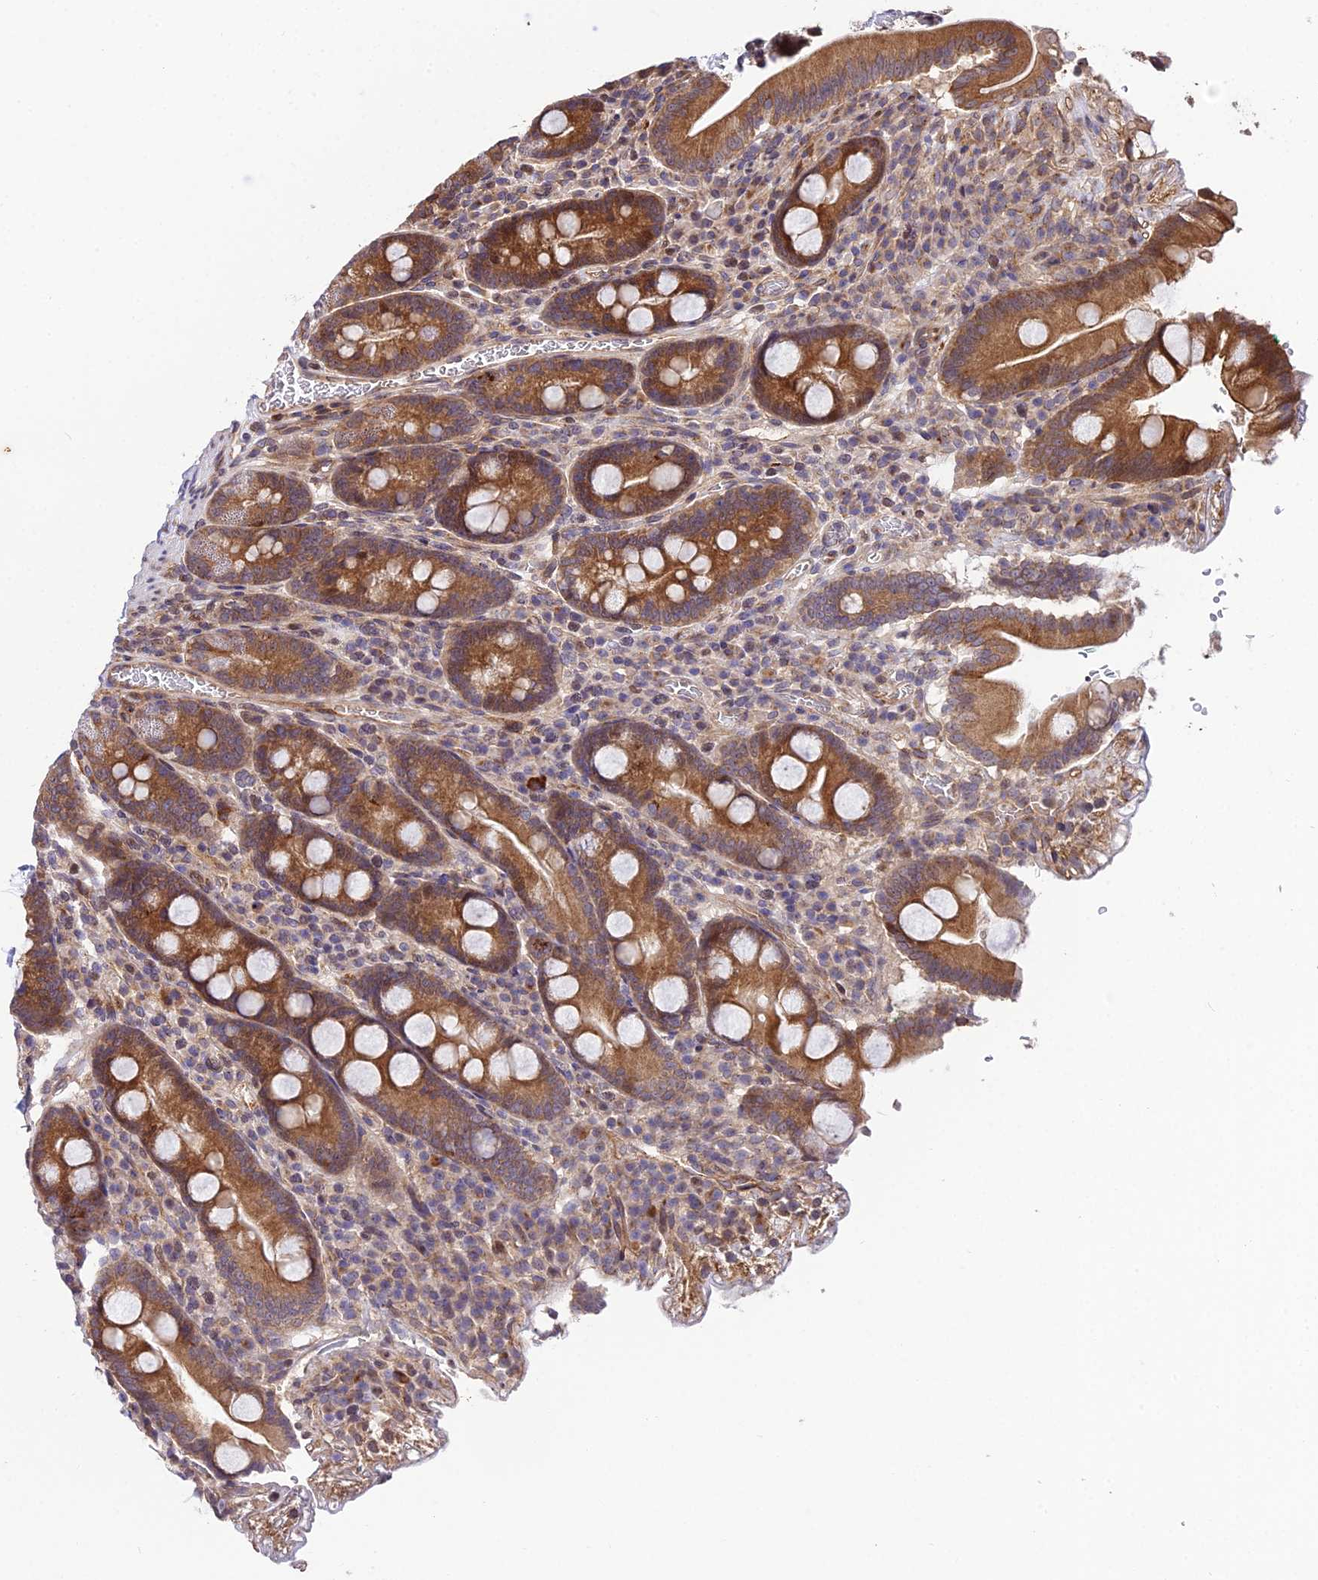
{"staining": {"intensity": "strong", "quantity": ">75%", "location": "cytoplasmic/membranous"}, "tissue": "duodenum", "cell_type": "Glandular cells", "image_type": "normal", "snomed": [{"axis": "morphology", "description": "Normal tissue, NOS"}, {"axis": "topography", "description": "Duodenum"}], "caption": "Glandular cells display high levels of strong cytoplasmic/membranous expression in about >75% of cells in benign human duodenum.", "gene": "SMG6", "patient": {"sex": "male", "age": 35}}